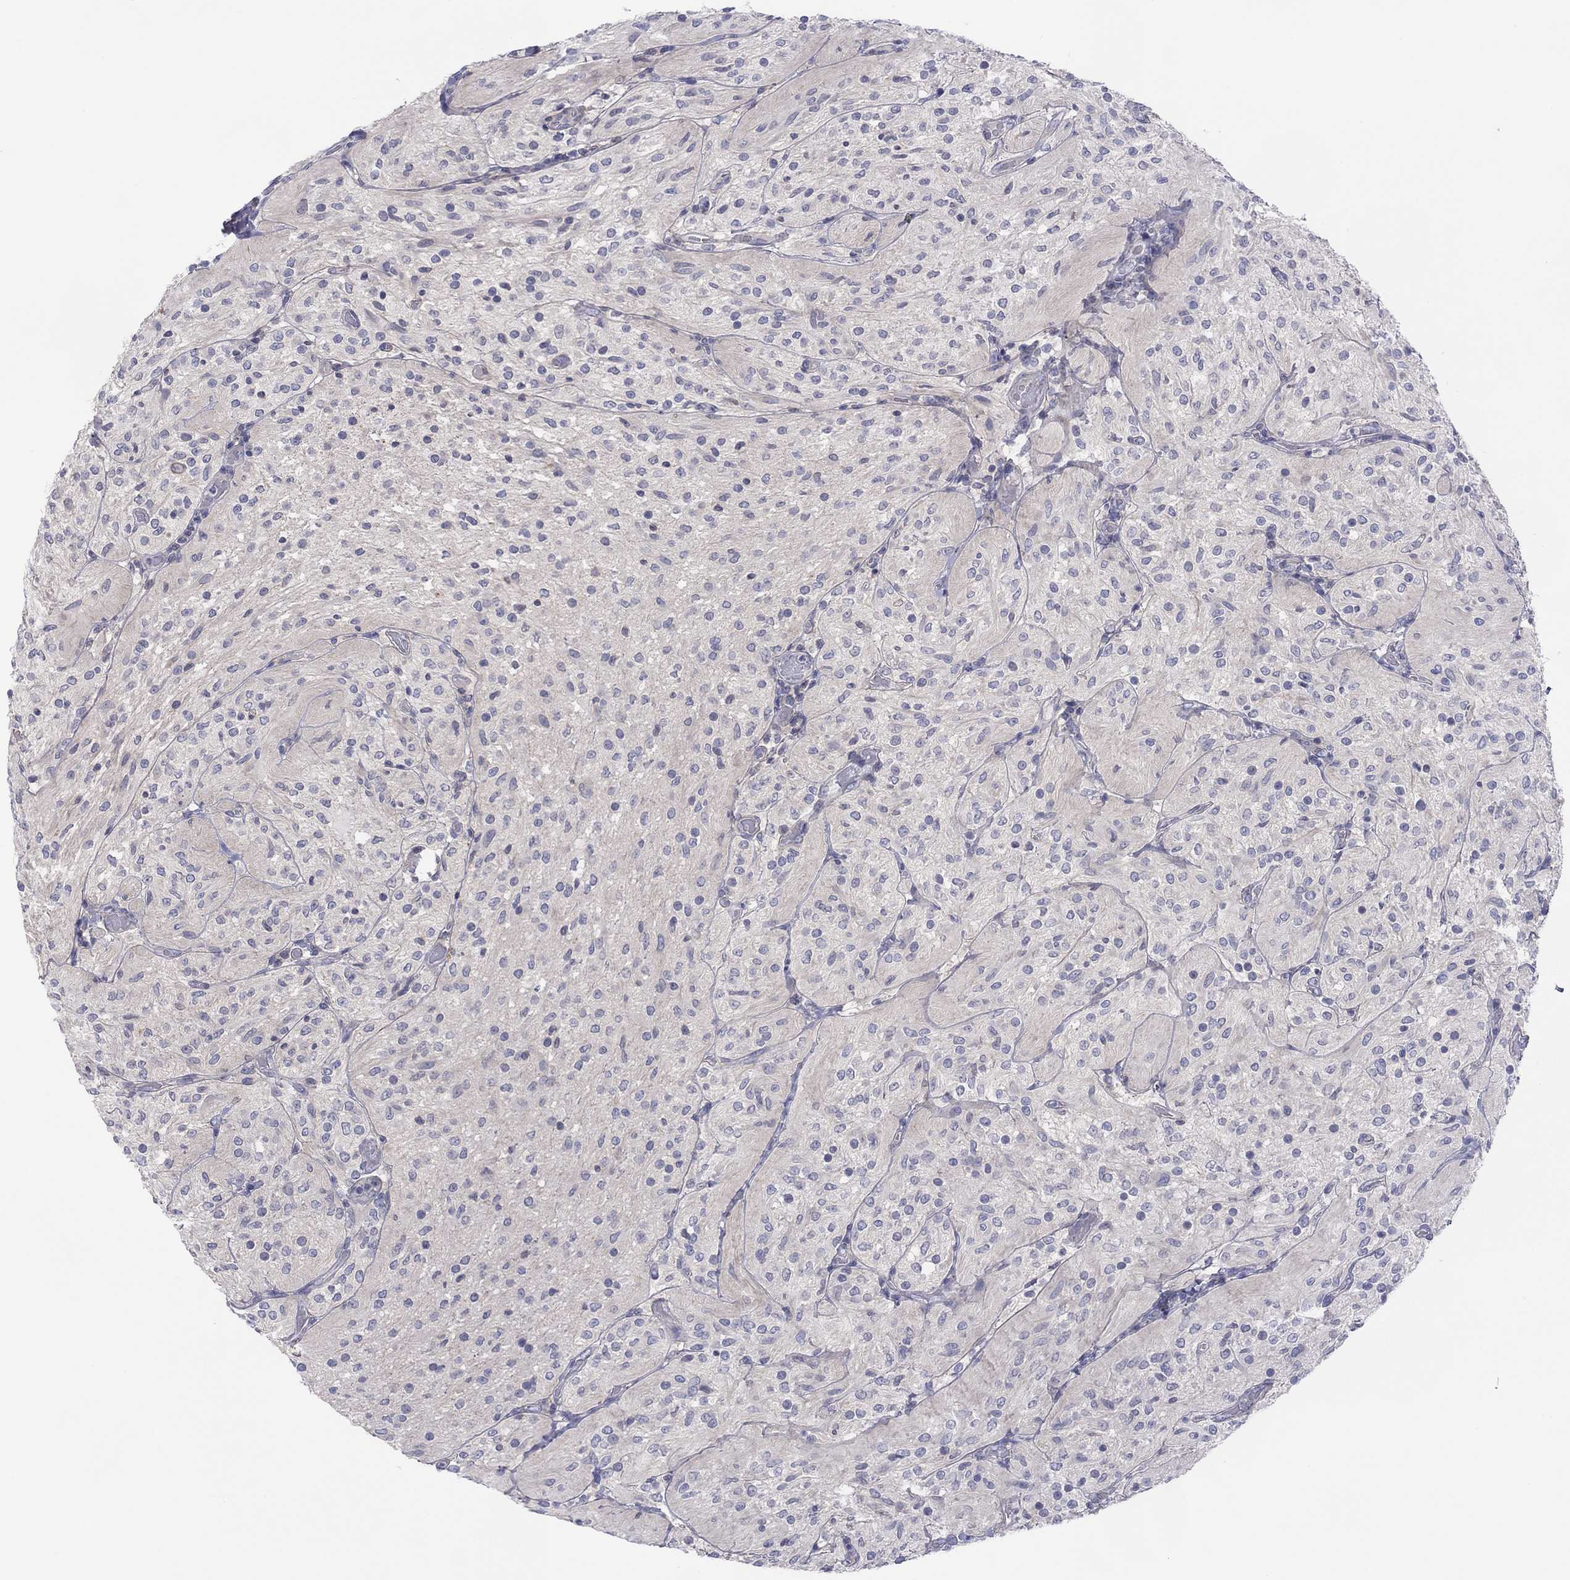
{"staining": {"intensity": "negative", "quantity": "none", "location": "none"}, "tissue": "glioma", "cell_type": "Tumor cells", "image_type": "cancer", "snomed": [{"axis": "morphology", "description": "Glioma, malignant, Low grade"}, {"axis": "topography", "description": "Brain"}], "caption": "High magnification brightfield microscopy of glioma stained with DAB (brown) and counterstained with hematoxylin (blue): tumor cells show no significant expression.", "gene": "CYP2B6", "patient": {"sex": "male", "age": 3}}